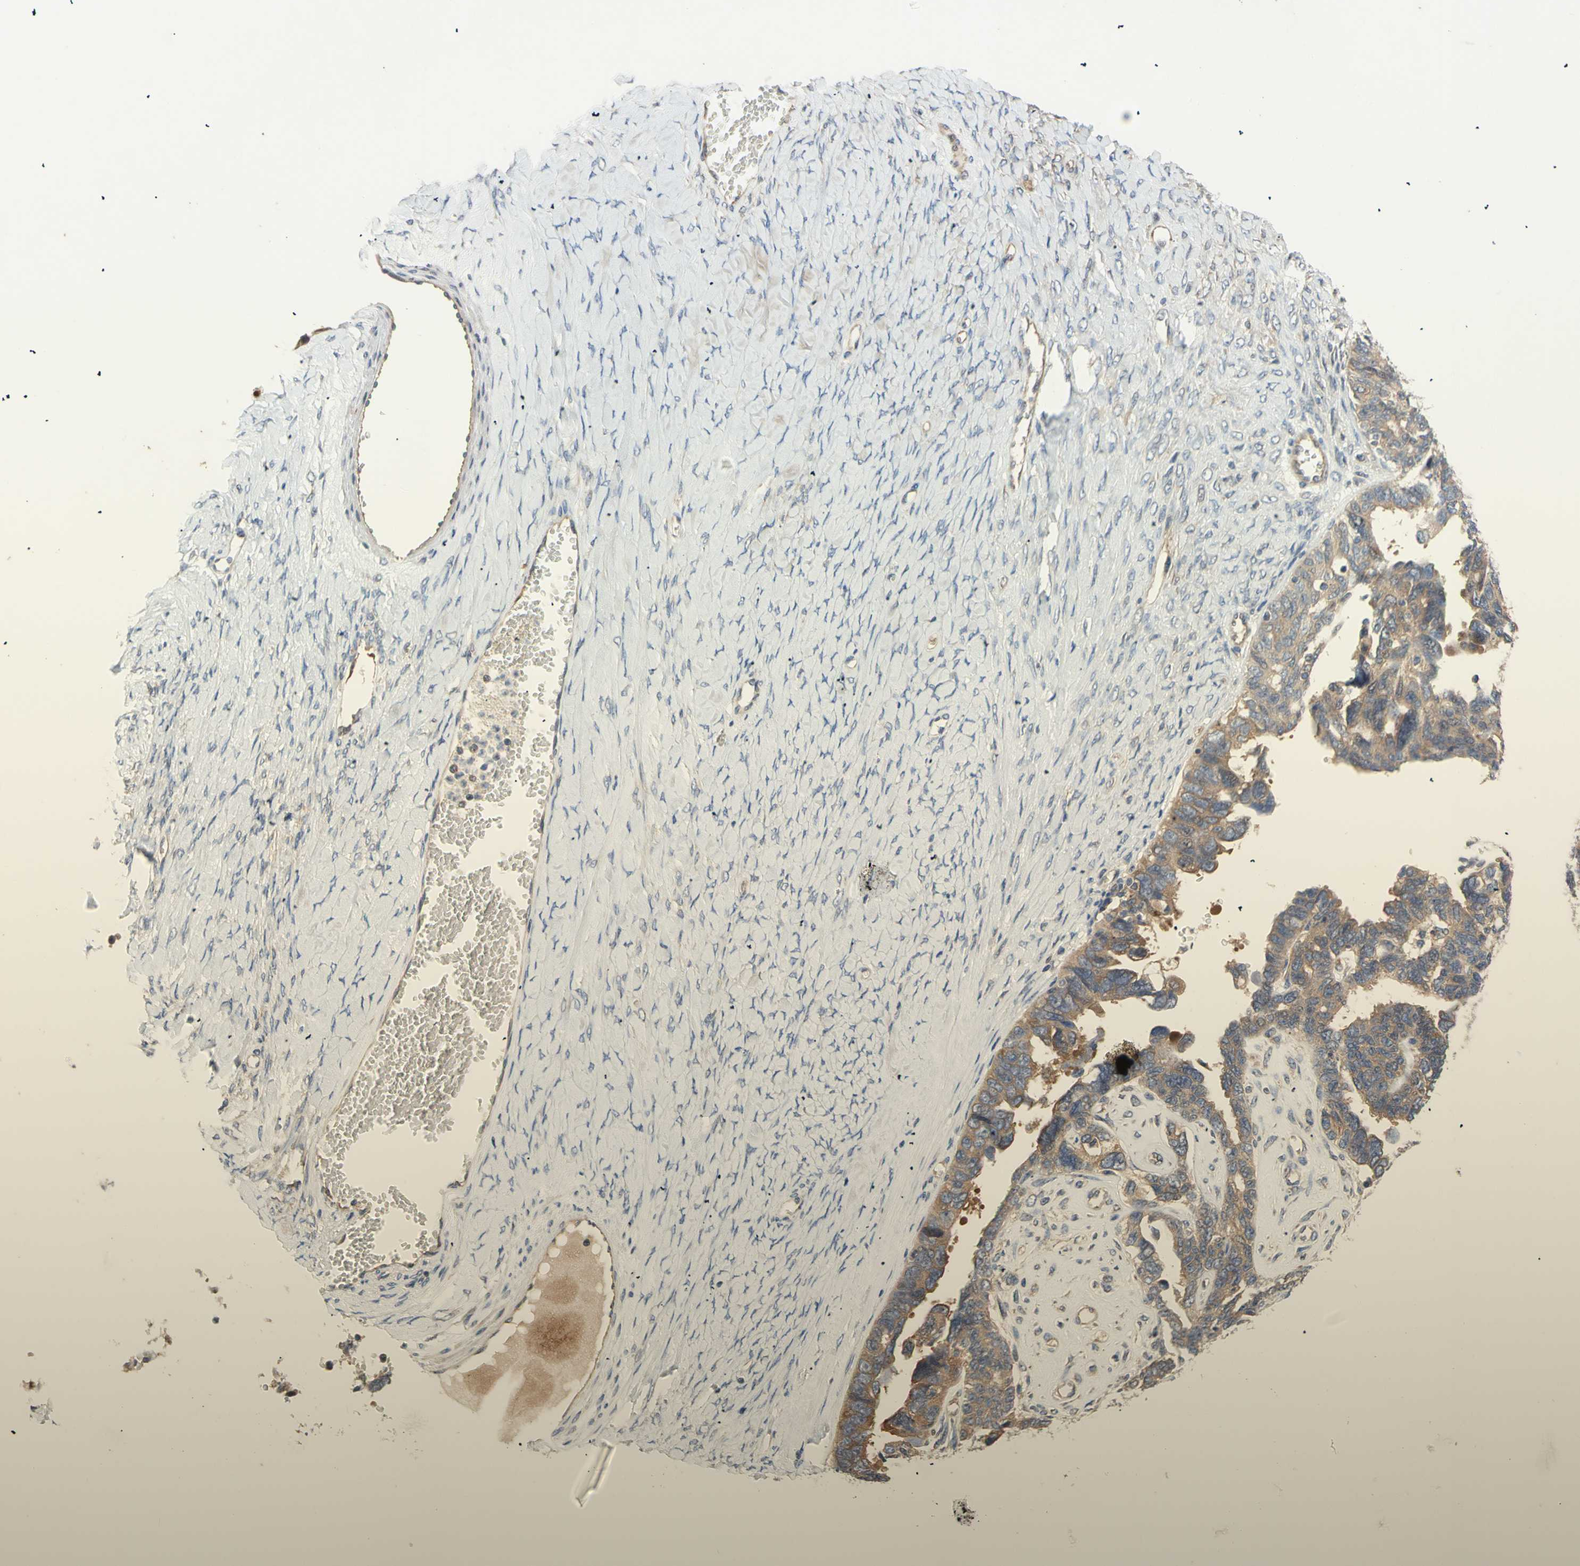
{"staining": {"intensity": "moderate", "quantity": ">75%", "location": "cytoplasmic/membranous"}, "tissue": "ovarian cancer", "cell_type": "Tumor cells", "image_type": "cancer", "snomed": [{"axis": "morphology", "description": "Cystadenocarcinoma, serous, NOS"}, {"axis": "topography", "description": "Ovary"}], "caption": "Serous cystadenocarcinoma (ovarian) tissue demonstrates moderate cytoplasmic/membranous expression in about >75% of tumor cells (Brightfield microscopy of DAB IHC at high magnification).", "gene": "DYNLRB1", "patient": {"sex": "female", "age": 79}}